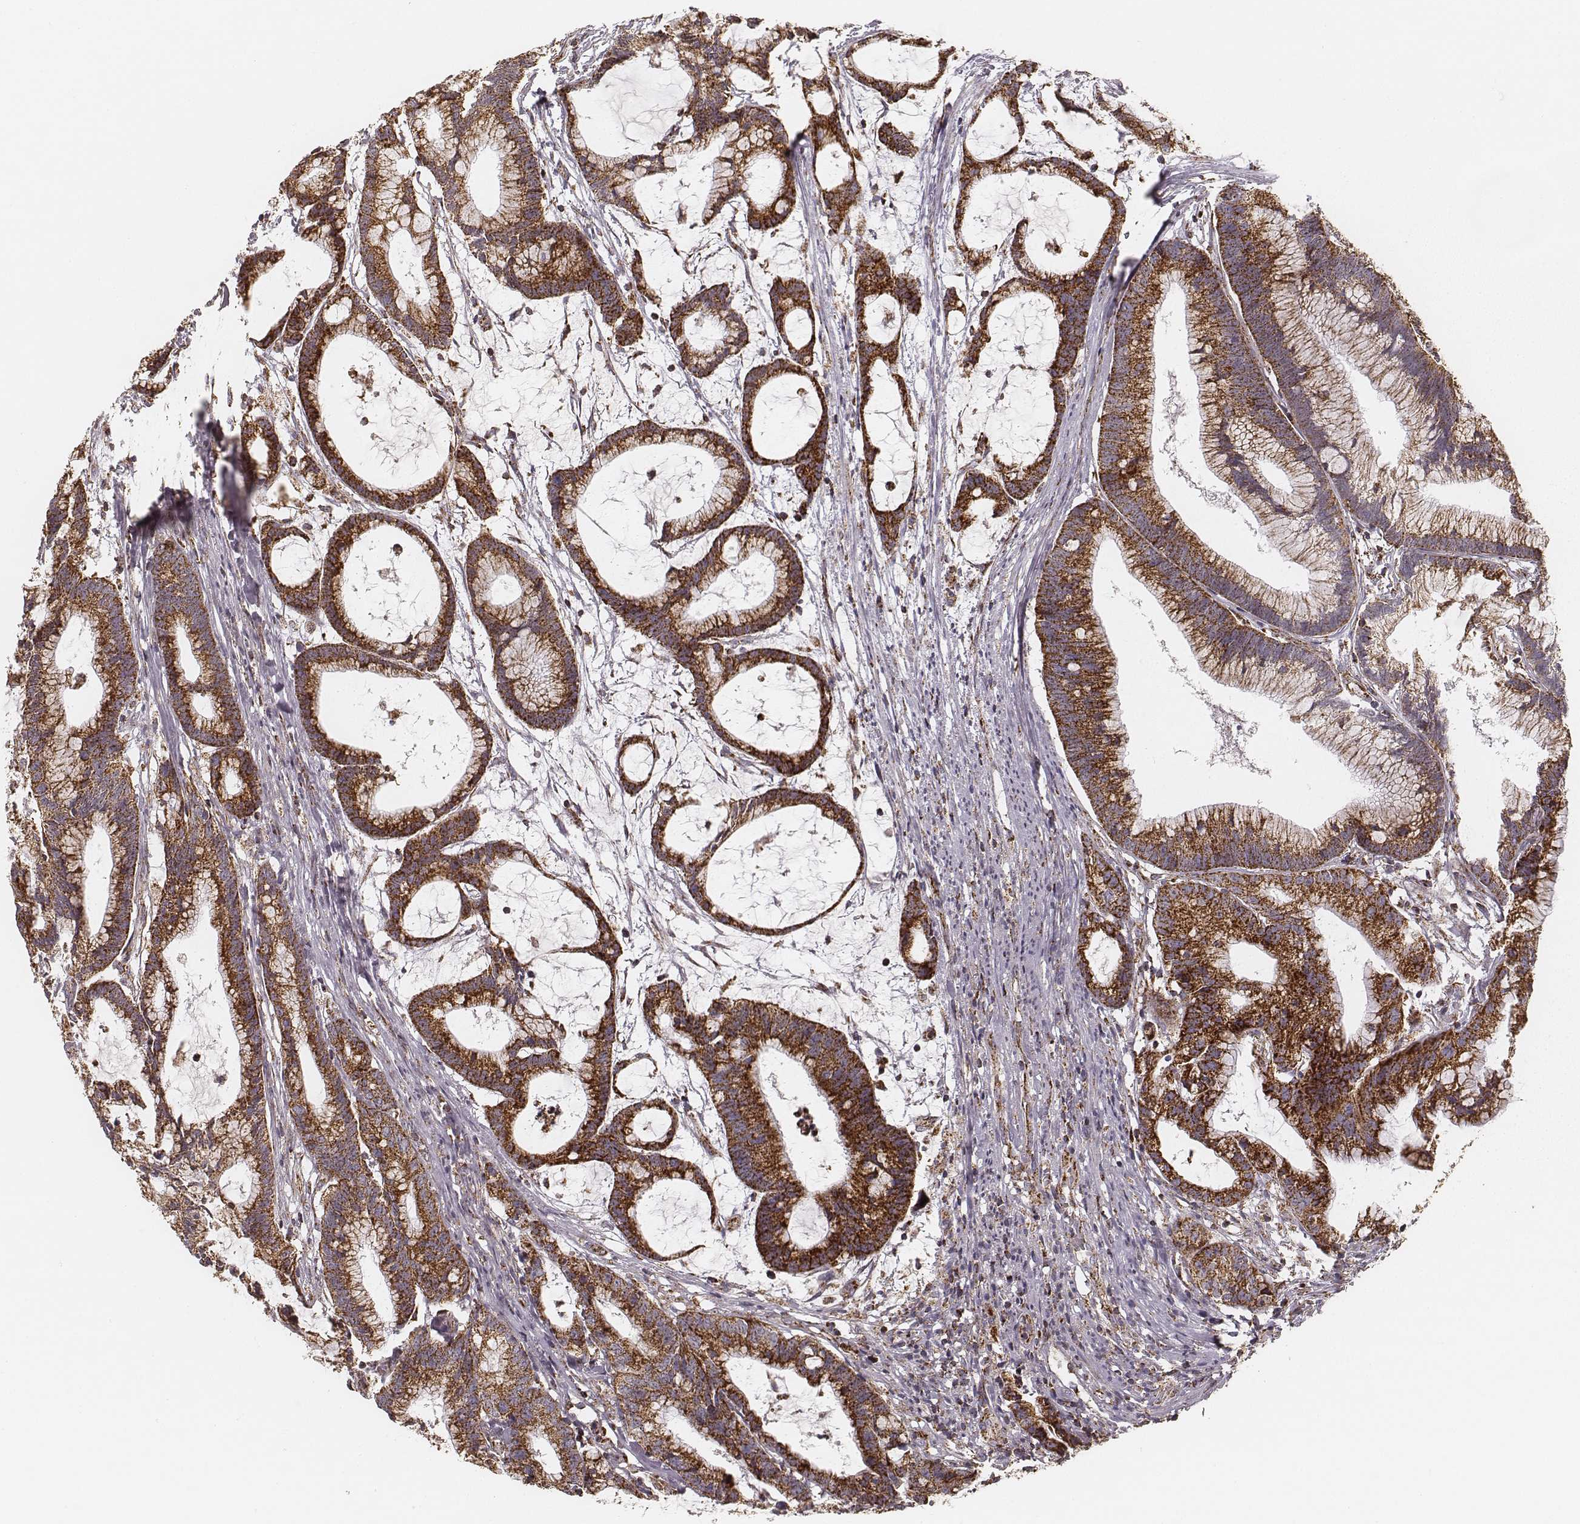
{"staining": {"intensity": "strong", "quantity": ">75%", "location": "cytoplasmic/membranous"}, "tissue": "colorectal cancer", "cell_type": "Tumor cells", "image_type": "cancer", "snomed": [{"axis": "morphology", "description": "Adenocarcinoma, NOS"}, {"axis": "topography", "description": "Colon"}], "caption": "Tumor cells display high levels of strong cytoplasmic/membranous positivity in approximately >75% of cells in human colorectal adenocarcinoma. (brown staining indicates protein expression, while blue staining denotes nuclei).", "gene": "CS", "patient": {"sex": "female", "age": 78}}